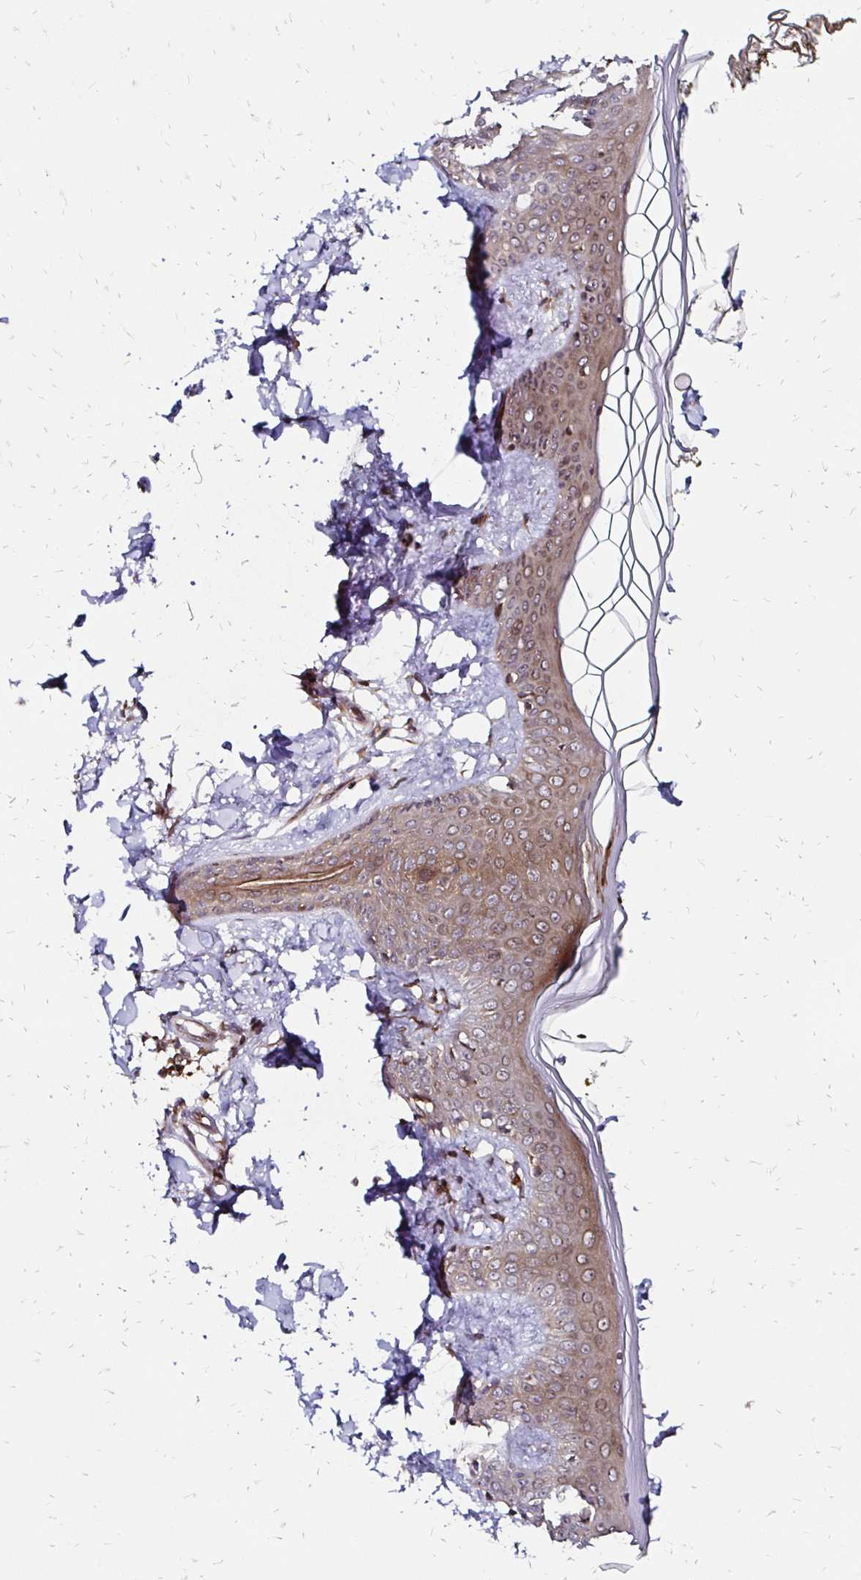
{"staining": {"intensity": "strong", "quantity": ">75%", "location": "cytoplasmic/membranous"}, "tissue": "skin", "cell_type": "Fibroblasts", "image_type": "normal", "snomed": [{"axis": "morphology", "description": "Normal tissue, NOS"}, {"axis": "topography", "description": "Skin"}], "caption": "Immunohistochemical staining of benign human skin demonstrates strong cytoplasmic/membranous protein staining in approximately >75% of fibroblasts.", "gene": "ZW10", "patient": {"sex": "female", "age": 34}}